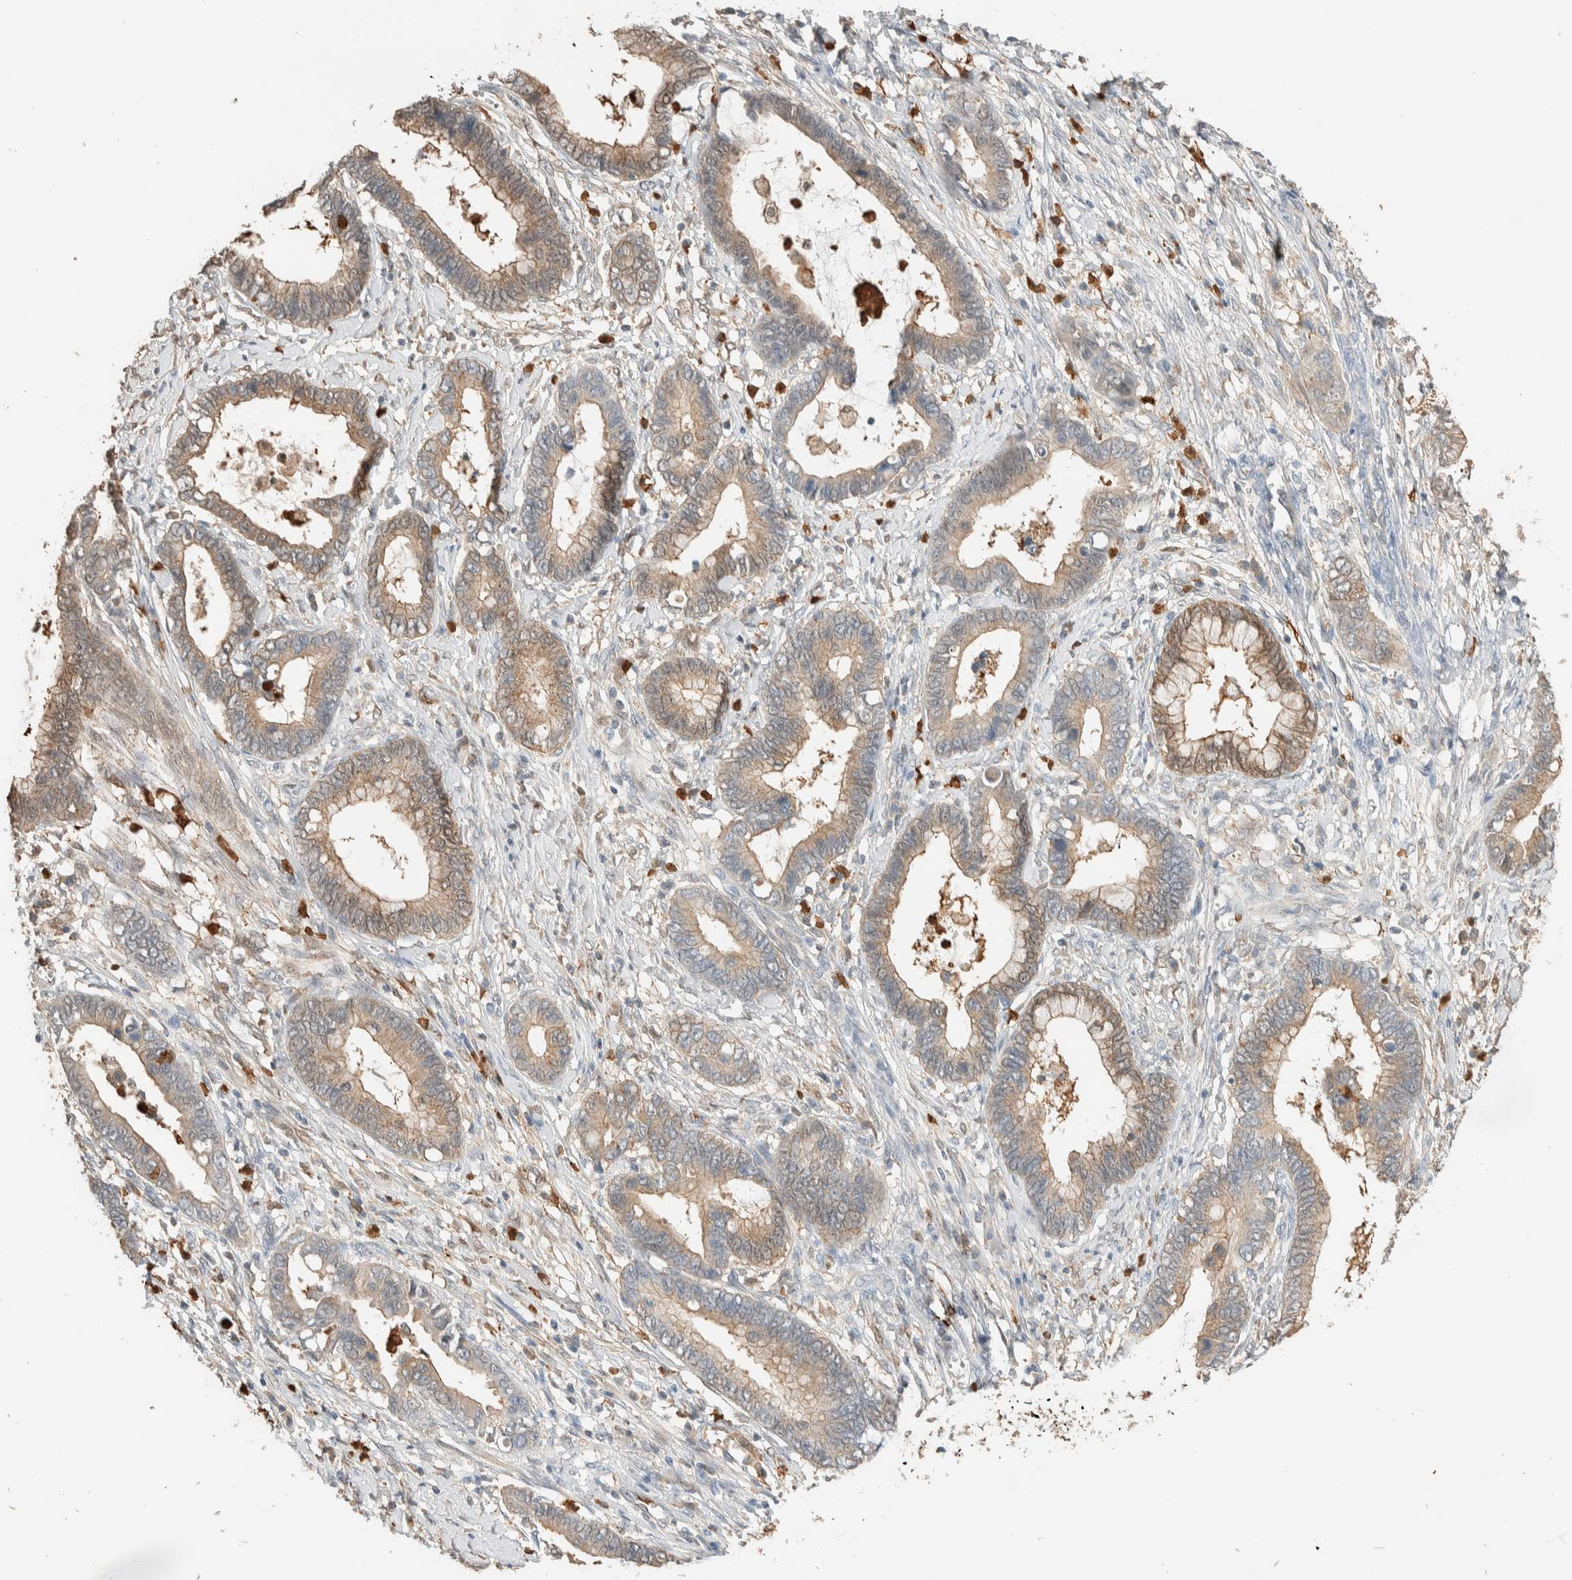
{"staining": {"intensity": "moderate", "quantity": "25%-75%", "location": "cytoplasmic/membranous"}, "tissue": "cervical cancer", "cell_type": "Tumor cells", "image_type": "cancer", "snomed": [{"axis": "morphology", "description": "Adenocarcinoma, NOS"}, {"axis": "topography", "description": "Cervix"}], "caption": "Immunohistochemistry image of neoplastic tissue: cervical adenocarcinoma stained using immunohistochemistry reveals medium levels of moderate protein expression localized specifically in the cytoplasmic/membranous of tumor cells, appearing as a cytoplasmic/membranous brown color.", "gene": "SETD4", "patient": {"sex": "female", "age": 44}}